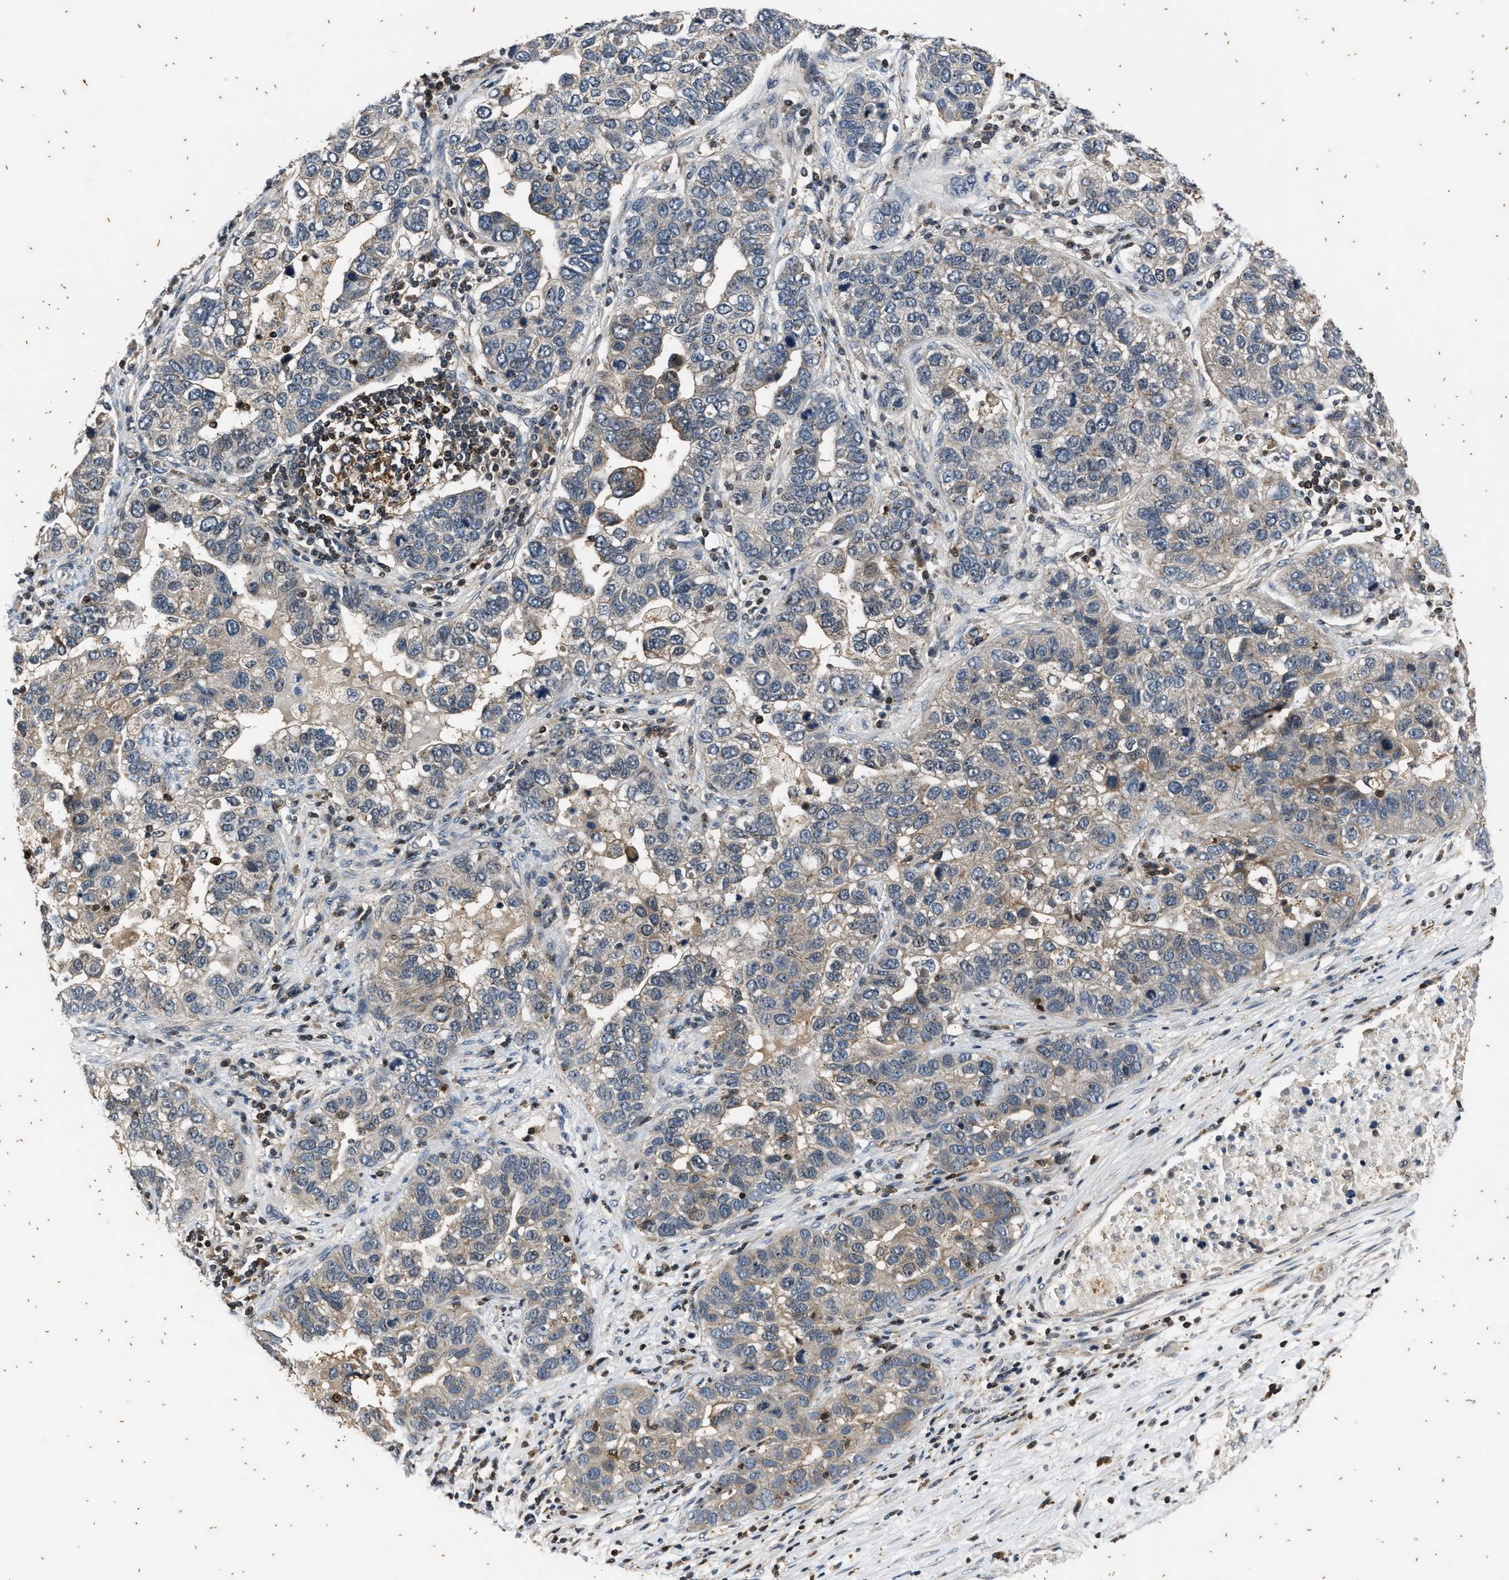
{"staining": {"intensity": "weak", "quantity": "<25%", "location": "cytoplasmic/membranous"}, "tissue": "pancreatic cancer", "cell_type": "Tumor cells", "image_type": "cancer", "snomed": [{"axis": "morphology", "description": "Adenocarcinoma, NOS"}, {"axis": "topography", "description": "Pancreas"}], "caption": "DAB (3,3'-diaminobenzidine) immunohistochemical staining of pancreatic cancer (adenocarcinoma) reveals no significant positivity in tumor cells.", "gene": "PTPN7", "patient": {"sex": "female", "age": 61}}